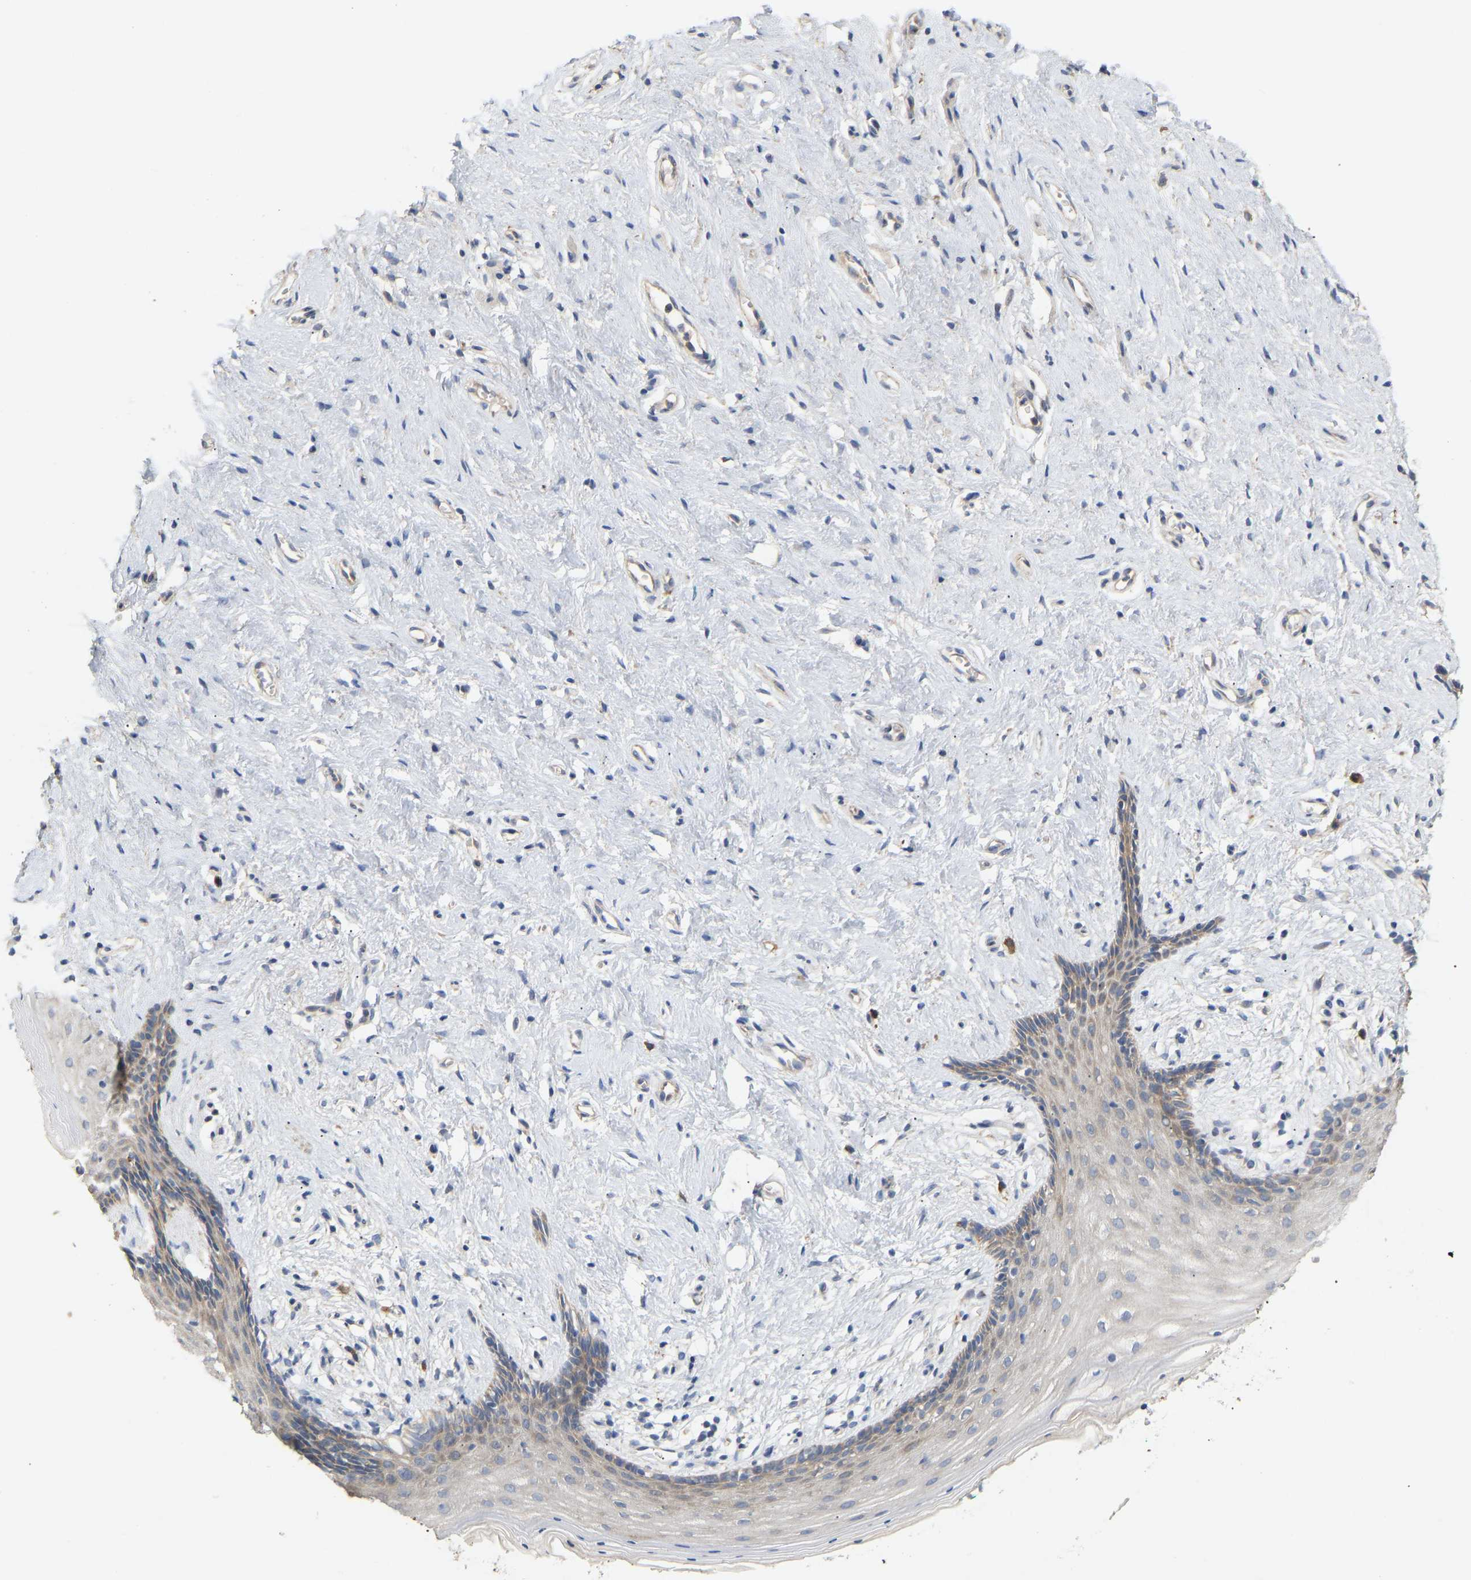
{"staining": {"intensity": "weak", "quantity": "<25%", "location": "cytoplasmic/membranous"}, "tissue": "vagina", "cell_type": "Squamous epithelial cells", "image_type": "normal", "snomed": [{"axis": "morphology", "description": "Normal tissue, NOS"}, {"axis": "topography", "description": "Vagina"}], "caption": "A photomicrograph of vagina stained for a protein demonstrates no brown staining in squamous epithelial cells. (Stains: DAB (3,3'-diaminobenzidine) immunohistochemistry (IHC) with hematoxylin counter stain, Microscopy: brightfield microscopy at high magnification).", "gene": "HACD2", "patient": {"sex": "female", "age": 44}}